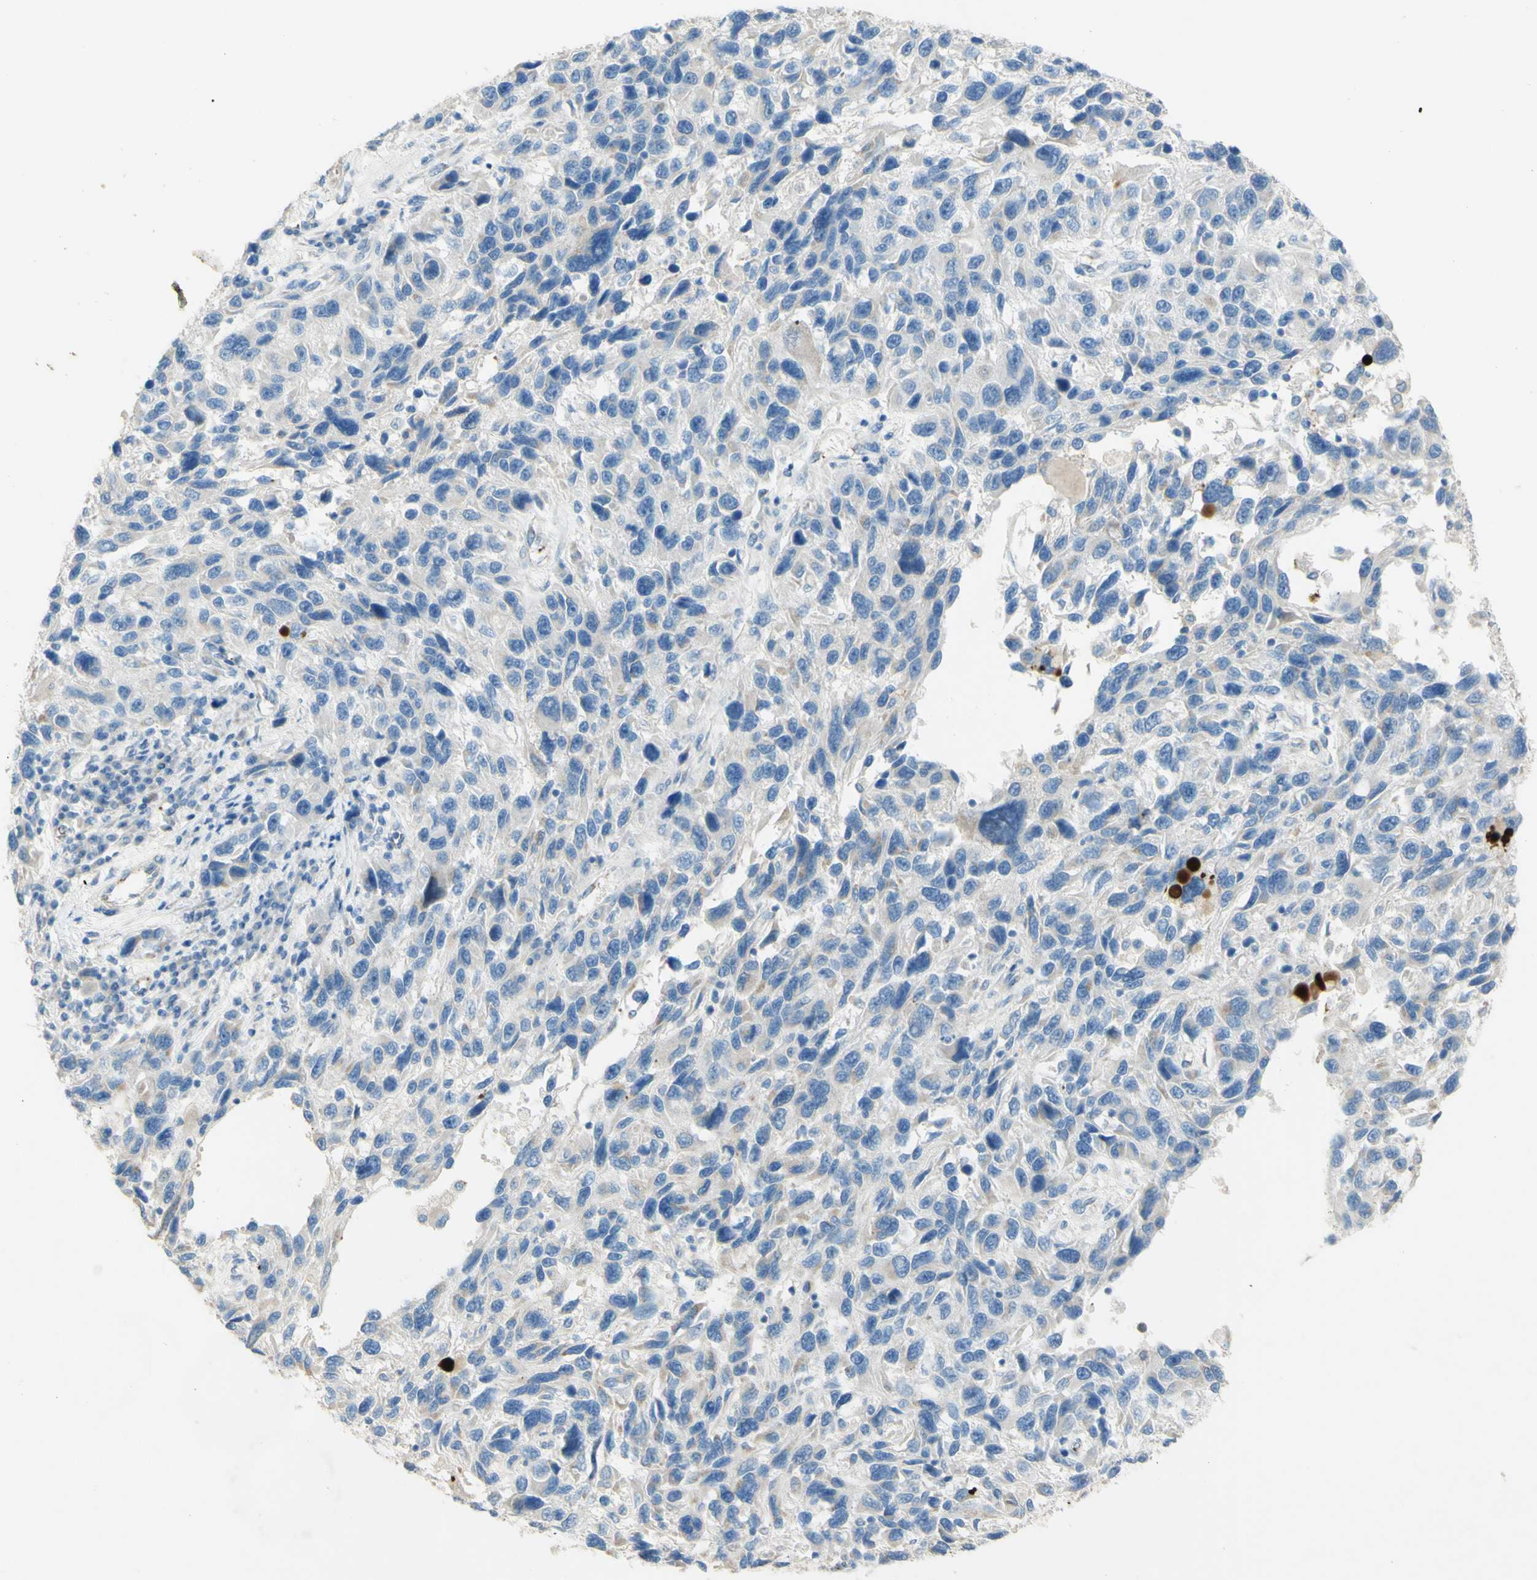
{"staining": {"intensity": "negative", "quantity": "none", "location": "none"}, "tissue": "melanoma", "cell_type": "Tumor cells", "image_type": "cancer", "snomed": [{"axis": "morphology", "description": "Malignant melanoma, NOS"}, {"axis": "topography", "description": "Skin"}], "caption": "IHC histopathology image of neoplastic tissue: human malignant melanoma stained with DAB shows no significant protein staining in tumor cells. (DAB IHC visualized using brightfield microscopy, high magnification).", "gene": "GAN", "patient": {"sex": "male", "age": 53}}